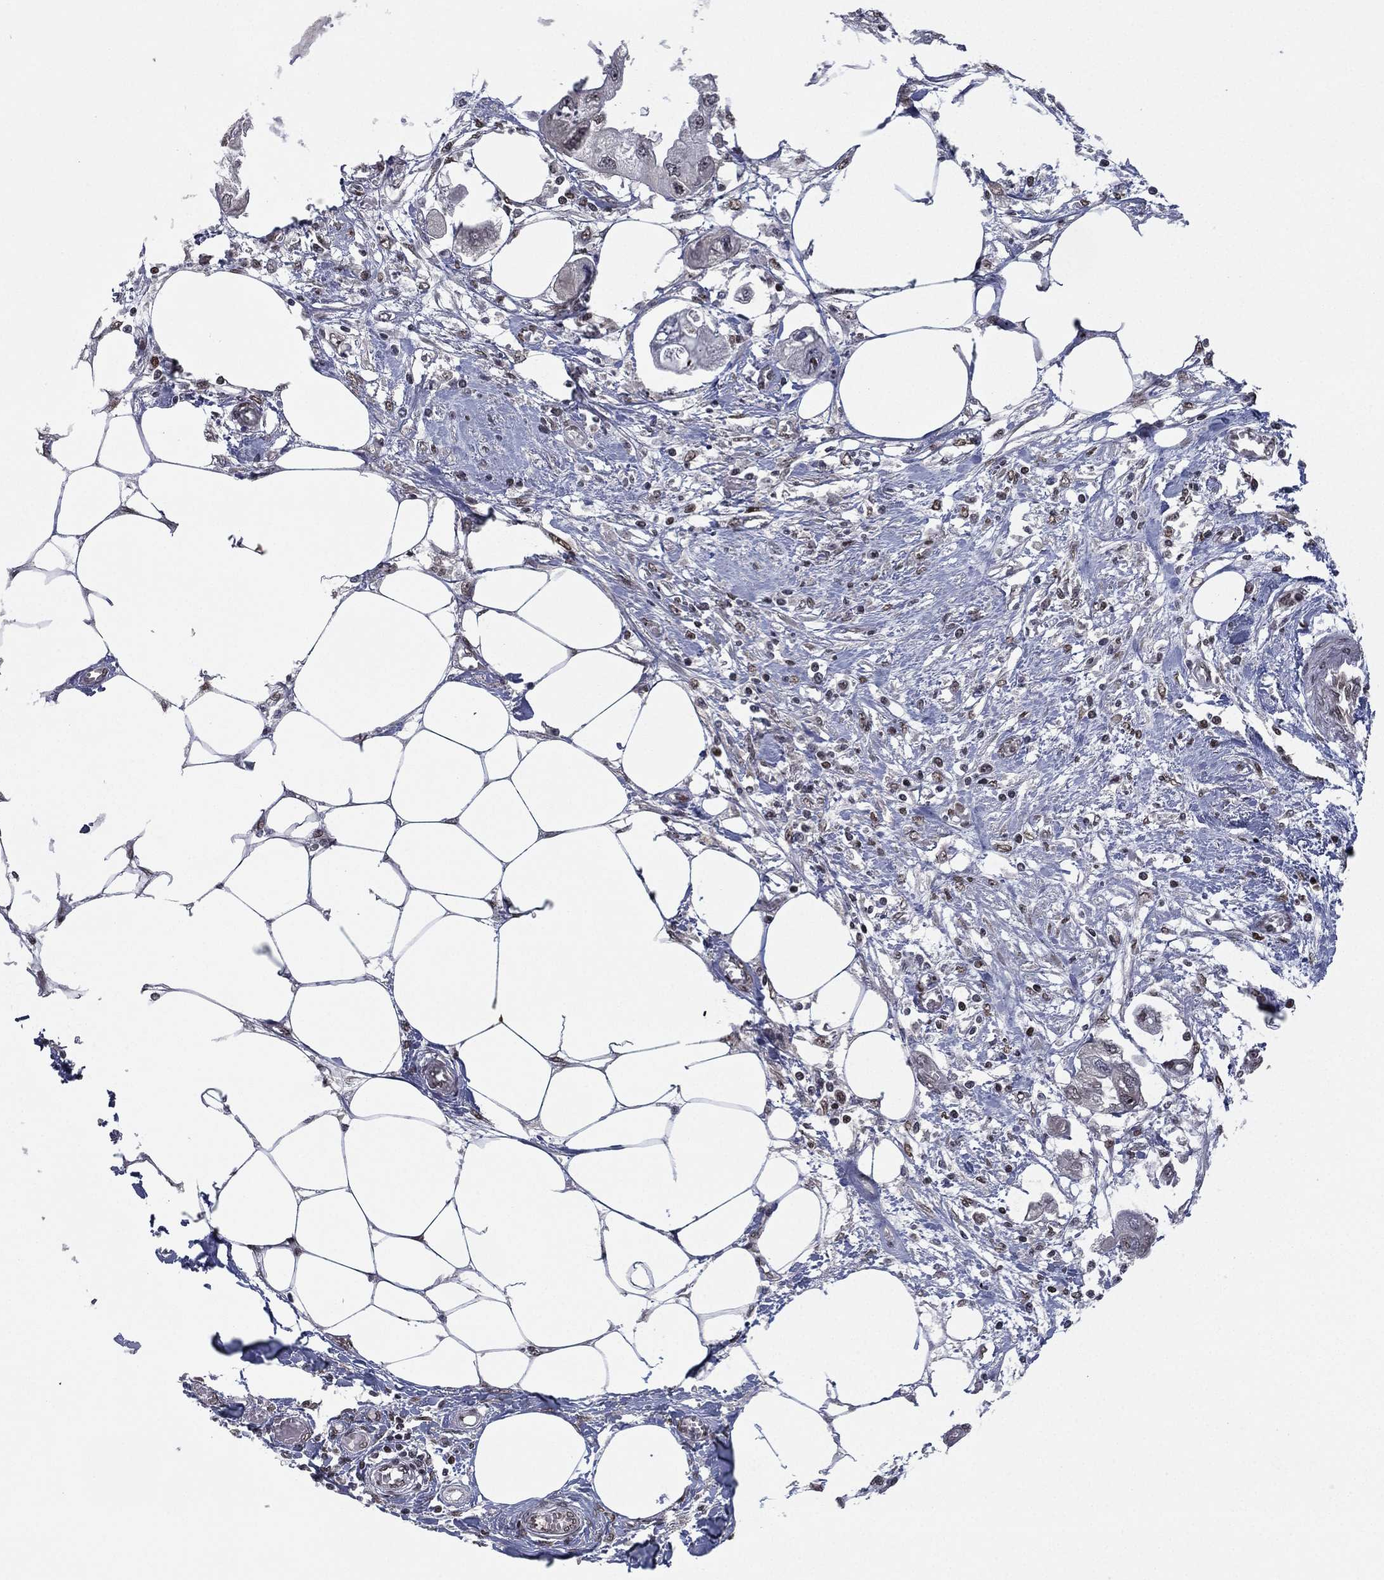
{"staining": {"intensity": "negative", "quantity": "none", "location": "none"}, "tissue": "endometrial cancer", "cell_type": "Tumor cells", "image_type": "cancer", "snomed": [{"axis": "morphology", "description": "Adenocarcinoma, NOS"}, {"axis": "morphology", "description": "Adenocarcinoma, metastatic, NOS"}, {"axis": "topography", "description": "Adipose tissue"}, {"axis": "topography", "description": "Endometrium"}], "caption": "This is an immunohistochemistry (IHC) micrograph of adenocarcinoma (endometrial). There is no positivity in tumor cells.", "gene": "RTF1", "patient": {"sex": "female", "age": 67}}